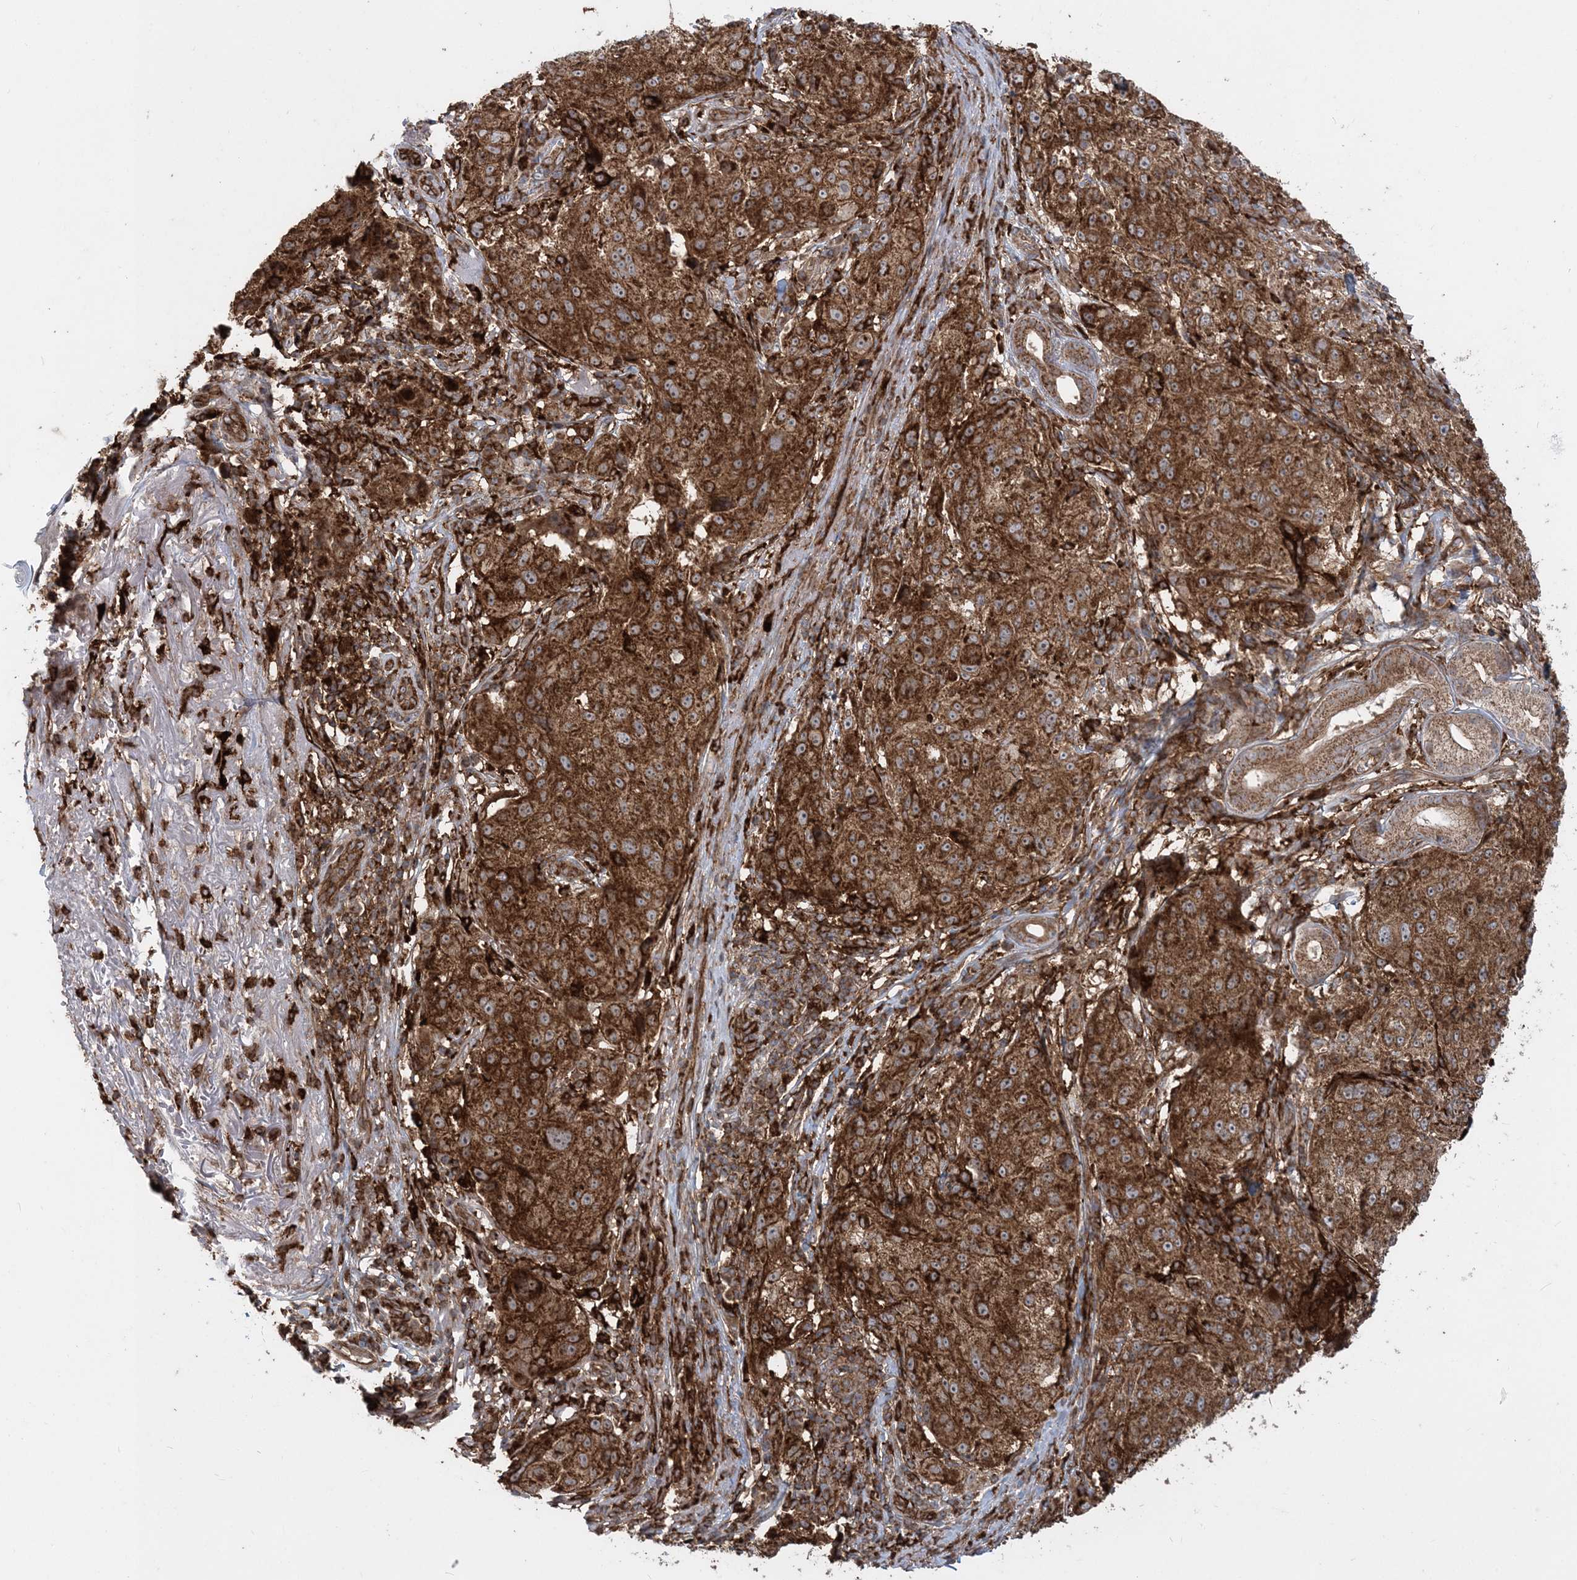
{"staining": {"intensity": "strong", "quantity": ">75%", "location": "cytoplasmic/membranous"}, "tissue": "melanoma", "cell_type": "Tumor cells", "image_type": "cancer", "snomed": [{"axis": "morphology", "description": "Necrosis, NOS"}, {"axis": "morphology", "description": "Malignant melanoma, NOS"}, {"axis": "topography", "description": "Skin"}], "caption": "Malignant melanoma stained with a protein marker exhibits strong staining in tumor cells.", "gene": "LRPPRC", "patient": {"sex": "female", "age": 87}}